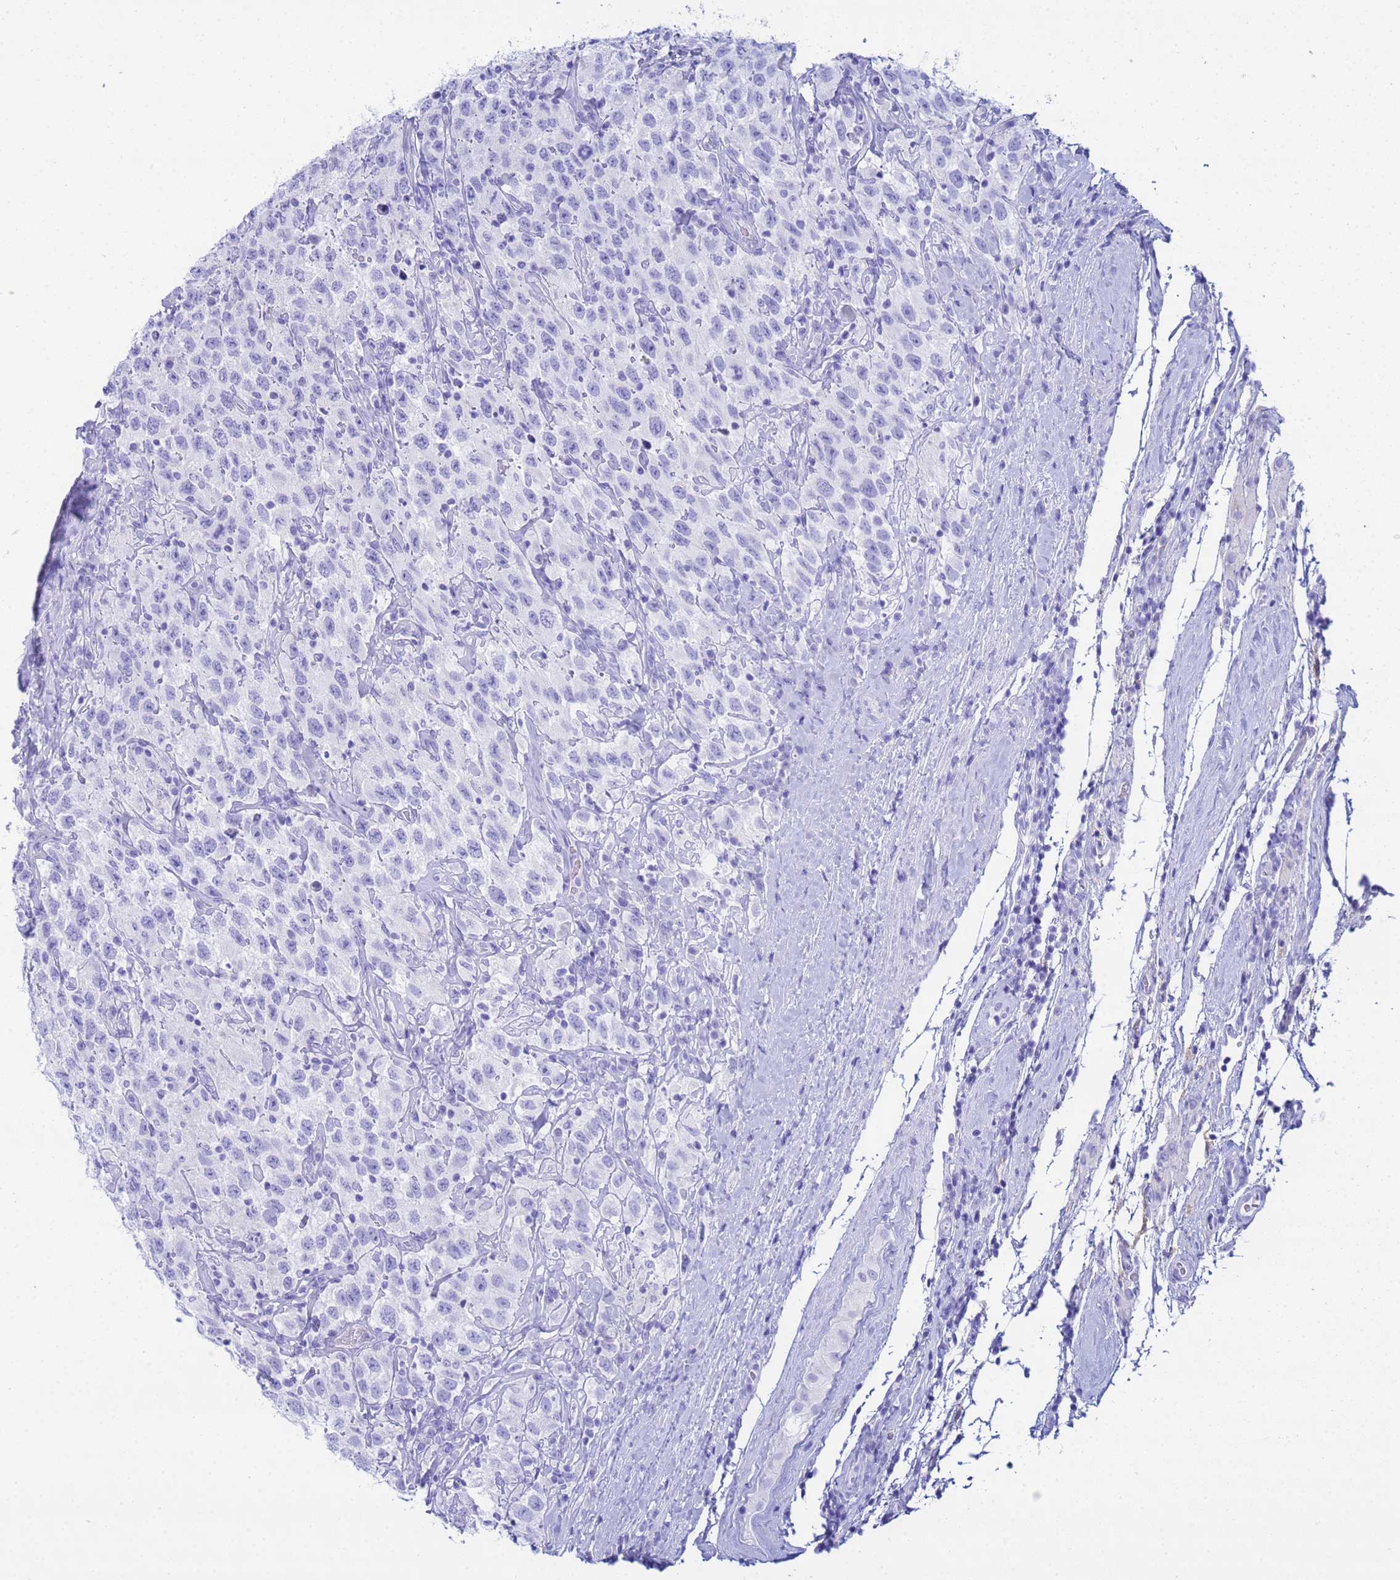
{"staining": {"intensity": "negative", "quantity": "none", "location": "none"}, "tissue": "testis cancer", "cell_type": "Tumor cells", "image_type": "cancer", "snomed": [{"axis": "morphology", "description": "Seminoma, NOS"}, {"axis": "topography", "description": "Testis"}], "caption": "Immunohistochemical staining of testis cancer (seminoma) displays no significant expression in tumor cells.", "gene": "AQP12A", "patient": {"sex": "male", "age": 41}}